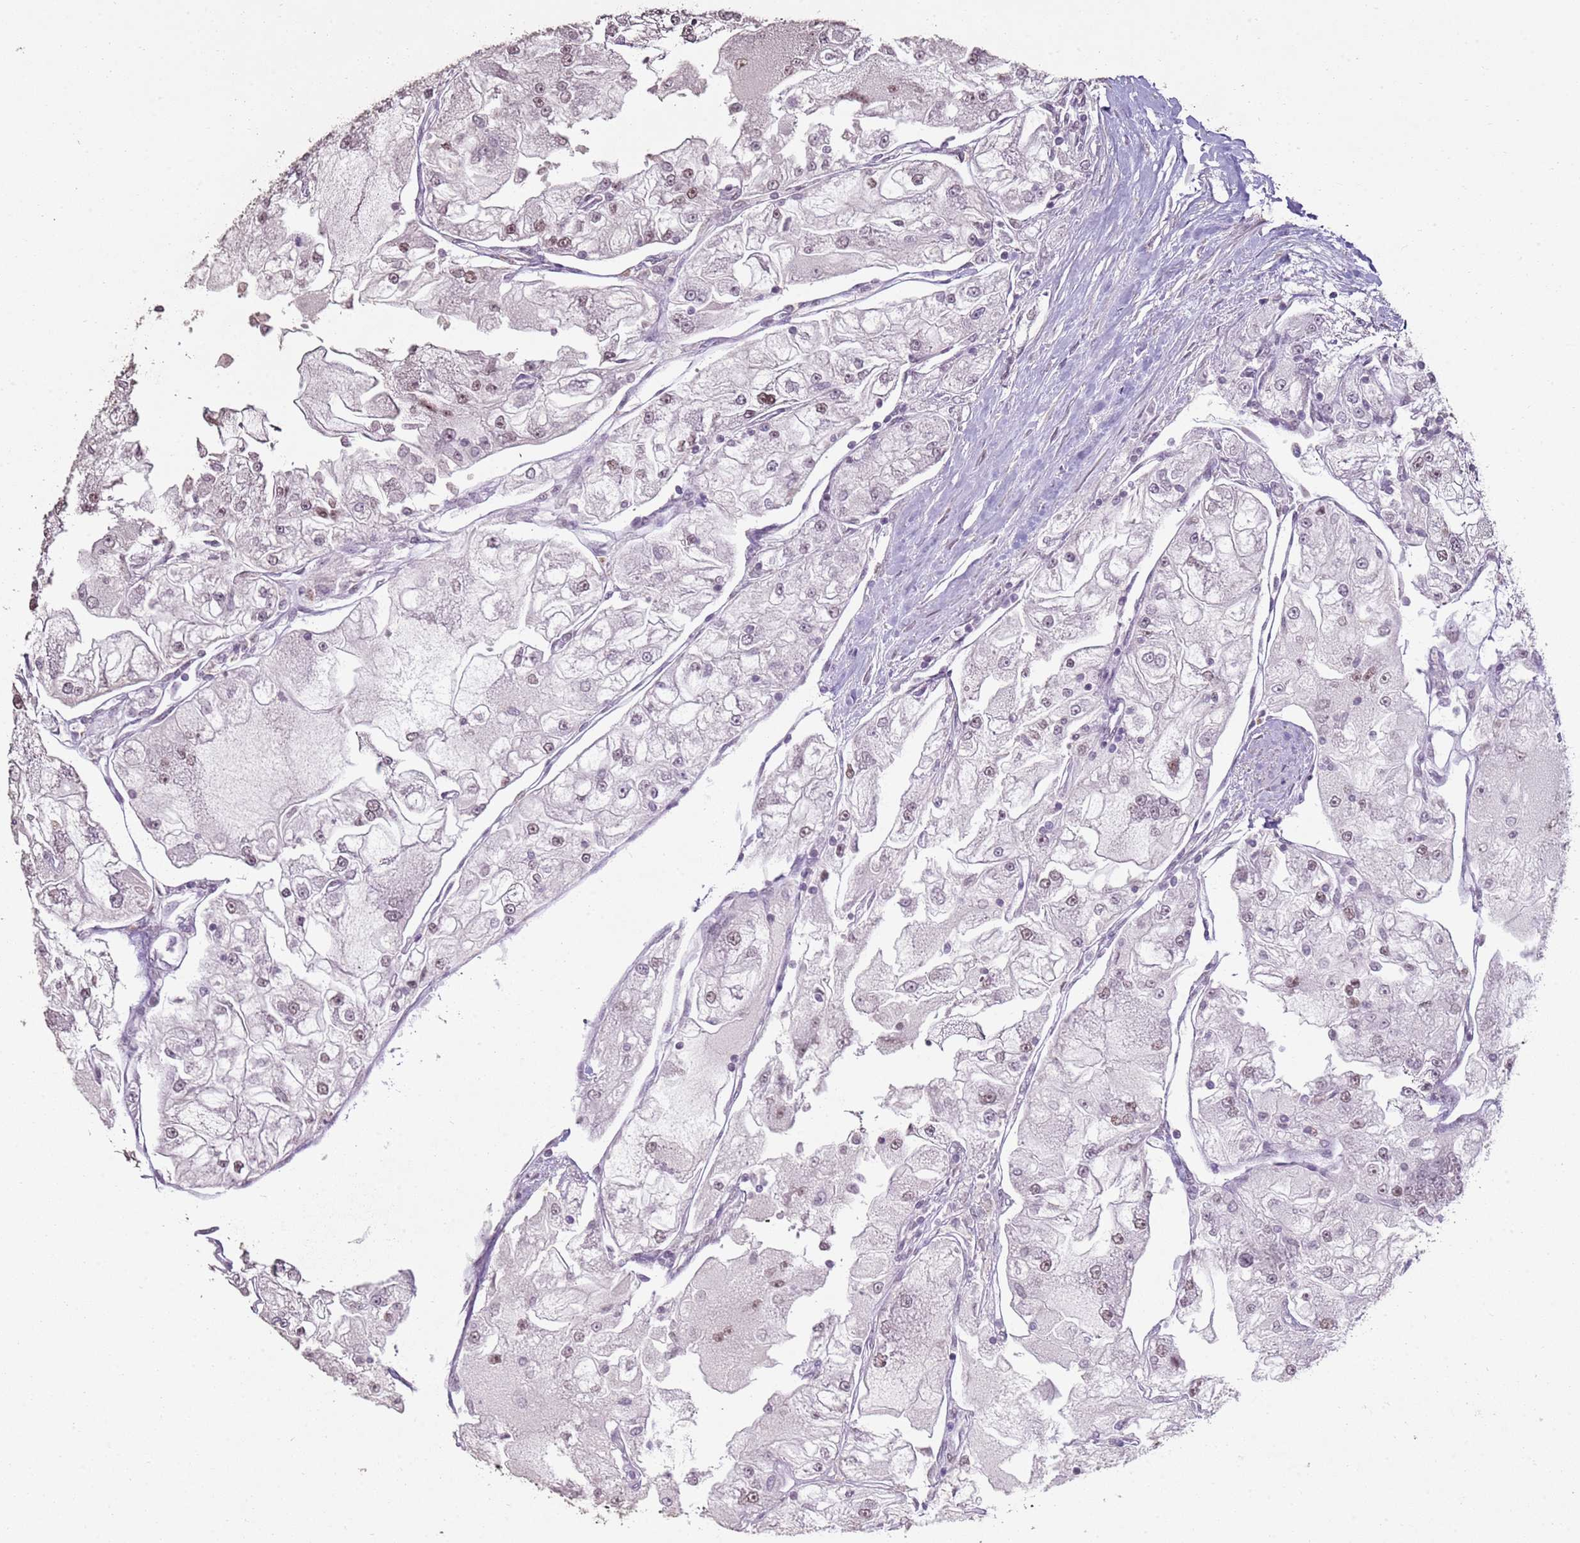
{"staining": {"intensity": "weak", "quantity": "<25%", "location": "nuclear"}, "tissue": "renal cancer", "cell_type": "Tumor cells", "image_type": "cancer", "snomed": [{"axis": "morphology", "description": "Adenocarcinoma, NOS"}, {"axis": "topography", "description": "Kidney"}], "caption": "Tumor cells are negative for protein expression in human adenocarcinoma (renal).", "gene": "ARL14EP", "patient": {"sex": "female", "age": 72}}